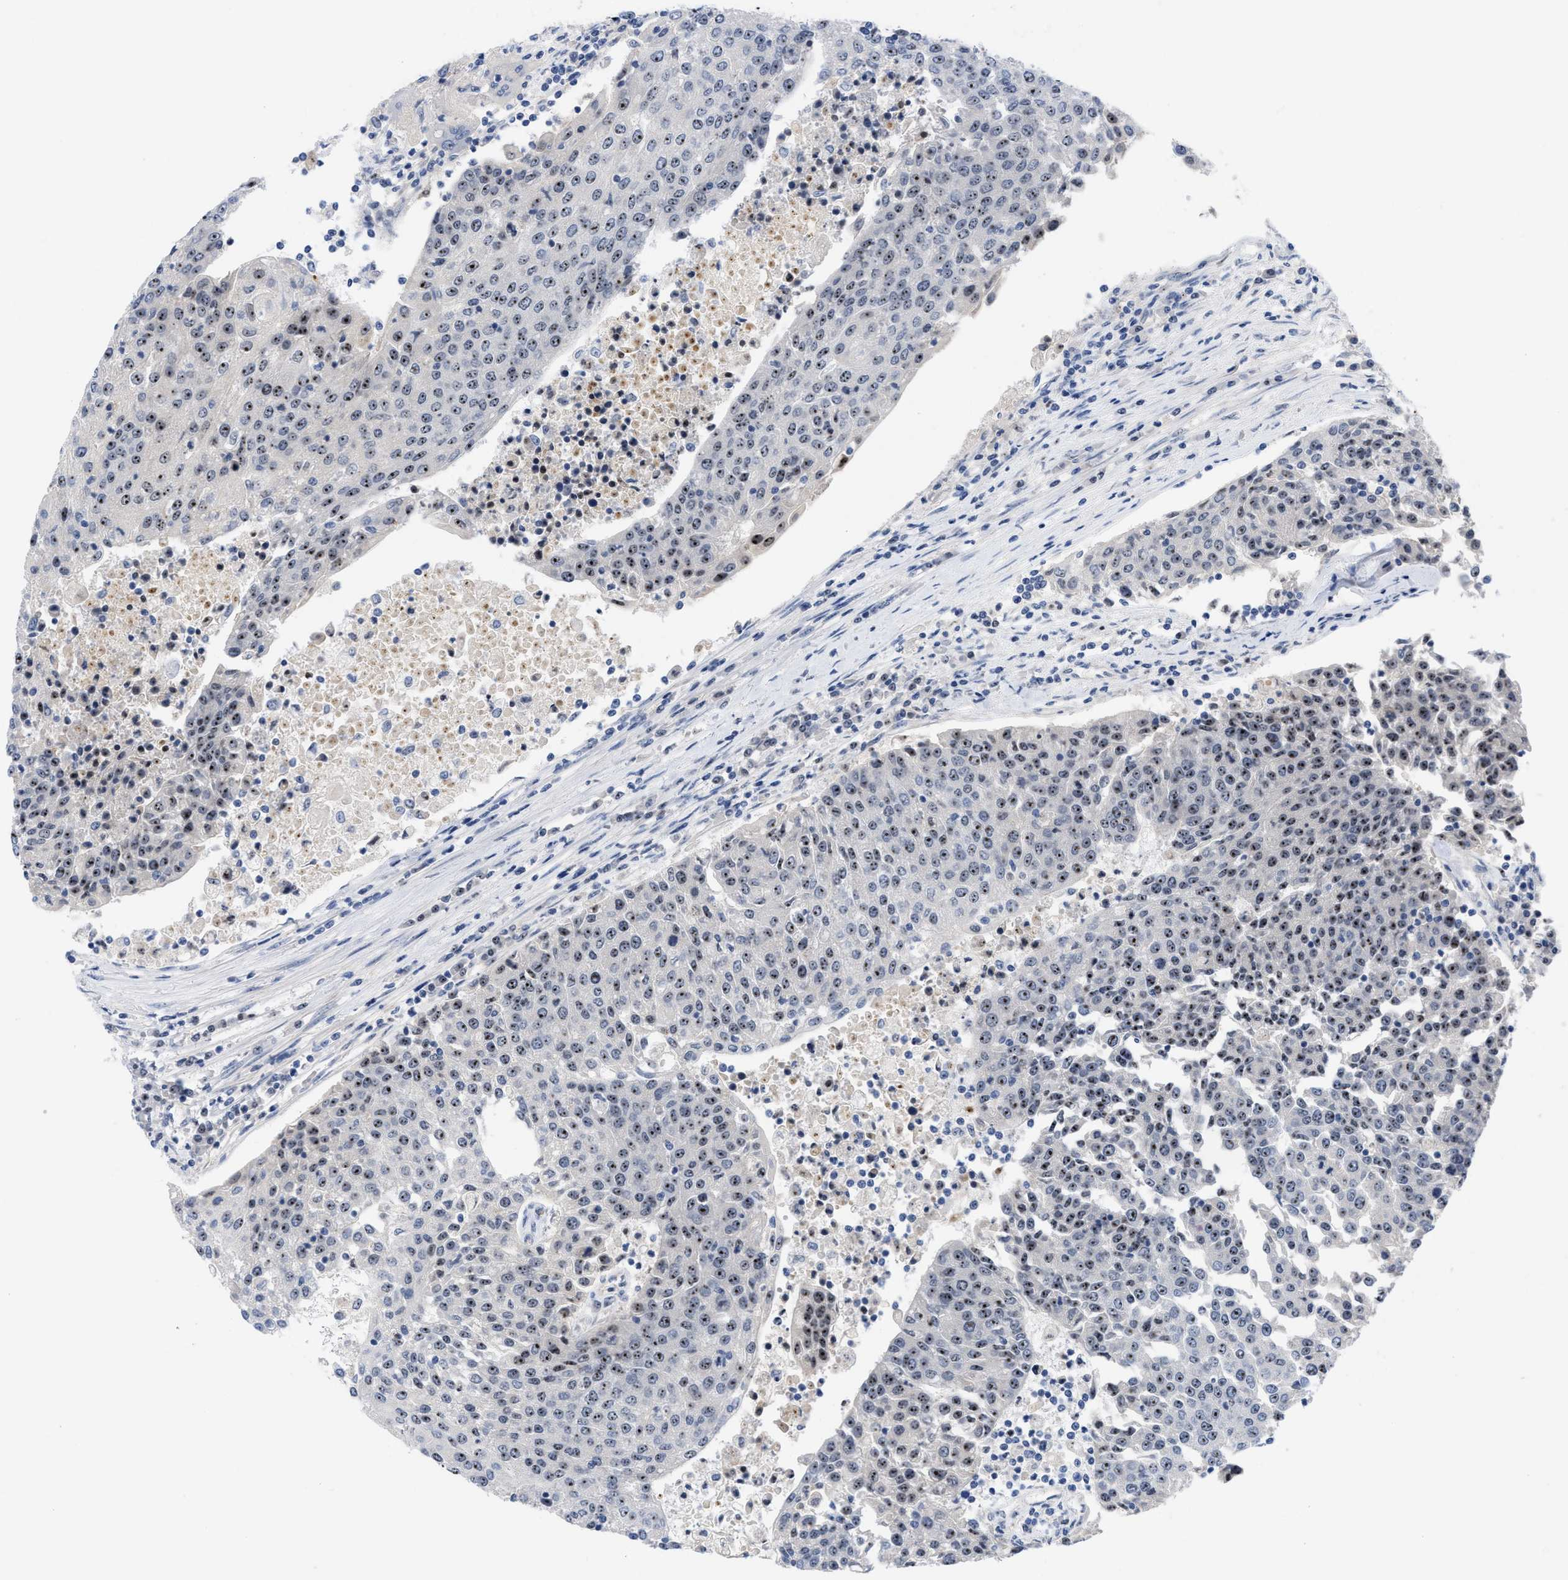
{"staining": {"intensity": "moderate", "quantity": ">75%", "location": "nuclear"}, "tissue": "urothelial cancer", "cell_type": "Tumor cells", "image_type": "cancer", "snomed": [{"axis": "morphology", "description": "Urothelial carcinoma, High grade"}, {"axis": "topography", "description": "Urinary bladder"}], "caption": "A brown stain highlights moderate nuclear staining of a protein in human urothelial cancer tumor cells.", "gene": "NOP58", "patient": {"sex": "female", "age": 85}}